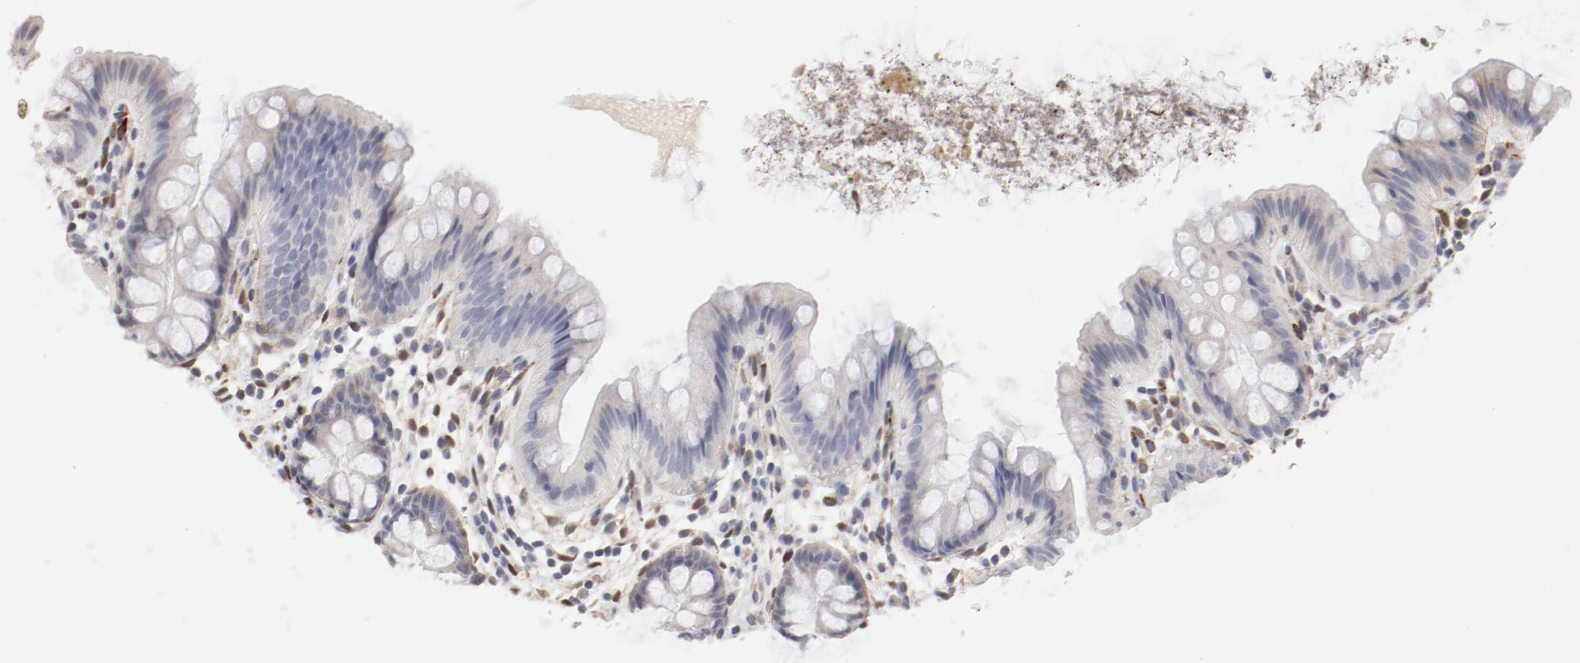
{"staining": {"intensity": "moderate", "quantity": ">75%", "location": "cytoplasmic/membranous"}, "tissue": "colon", "cell_type": "Endothelial cells", "image_type": "normal", "snomed": [{"axis": "morphology", "description": "Normal tissue, NOS"}, {"axis": "topography", "description": "Smooth muscle"}, {"axis": "topography", "description": "Colon"}], "caption": "The immunohistochemical stain labels moderate cytoplasmic/membranous expression in endothelial cells of unremarkable colon. Using DAB (brown) and hematoxylin (blue) stains, captured at high magnification using brightfield microscopy.", "gene": "MAGED4B", "patient": {"sex": "male", "age": 67}}